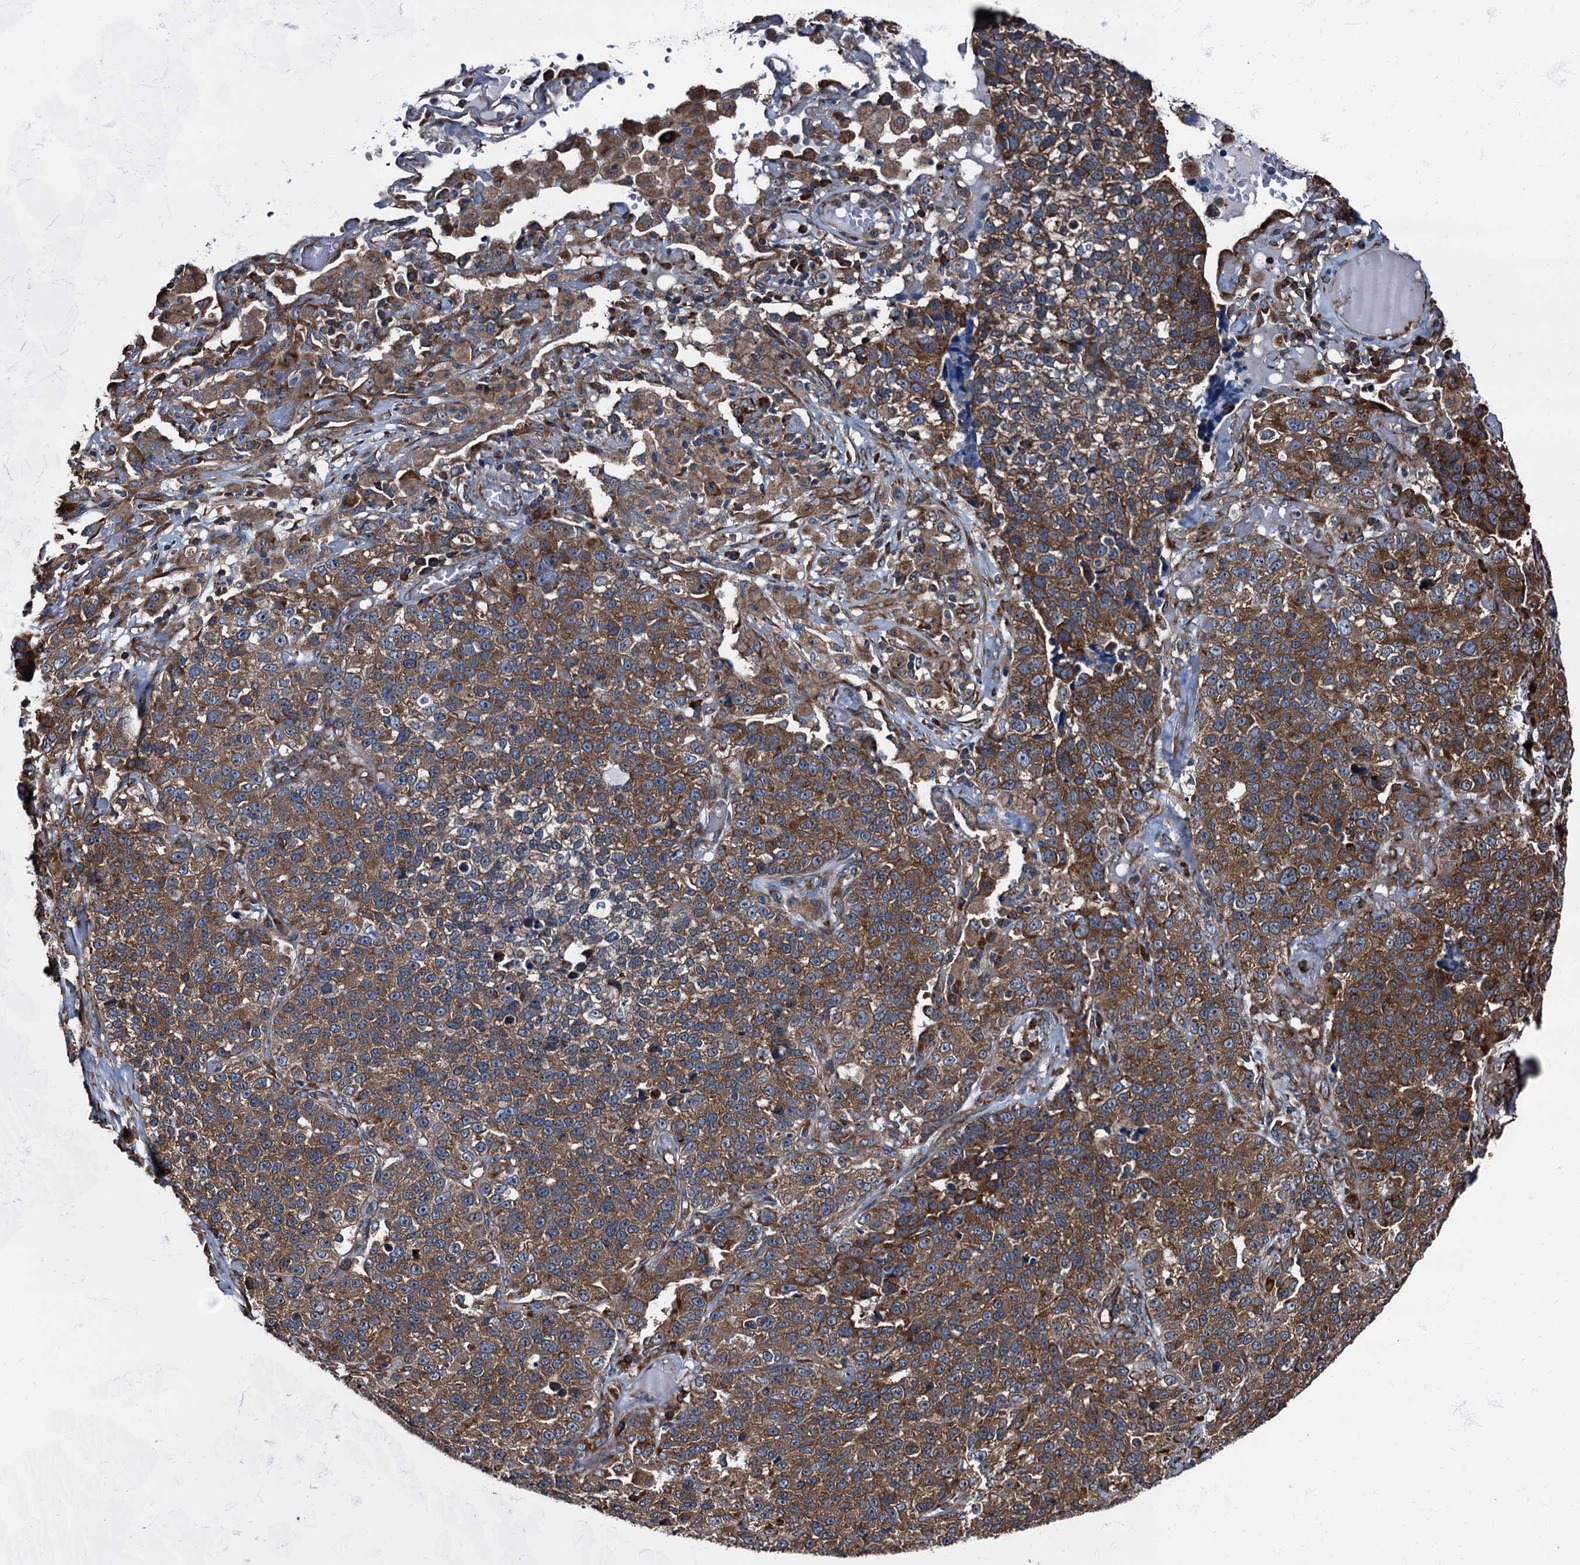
{"staining": {"intensity": "strong", "quantity": ">75%", "location": "cytoplasmic/membranous"}, "tissue": "lung cancer", "cell_type": "Tumor cells", "image_type": "cancer", "snomed": [{"axis": "morphology", "description": "Adenocarcinoma, NOS"}, {"axis": "topography", "description": "Lung"}], "caption": "Lung cancer (adenocarcinoma) tissue exhibits strong cytoplasmic/membranous positivity in about >75% of tumor cells, visualized by immunohistochemistry.", "gene": "ATP2C1", "patient": {"sex": "male", "age": 49}}